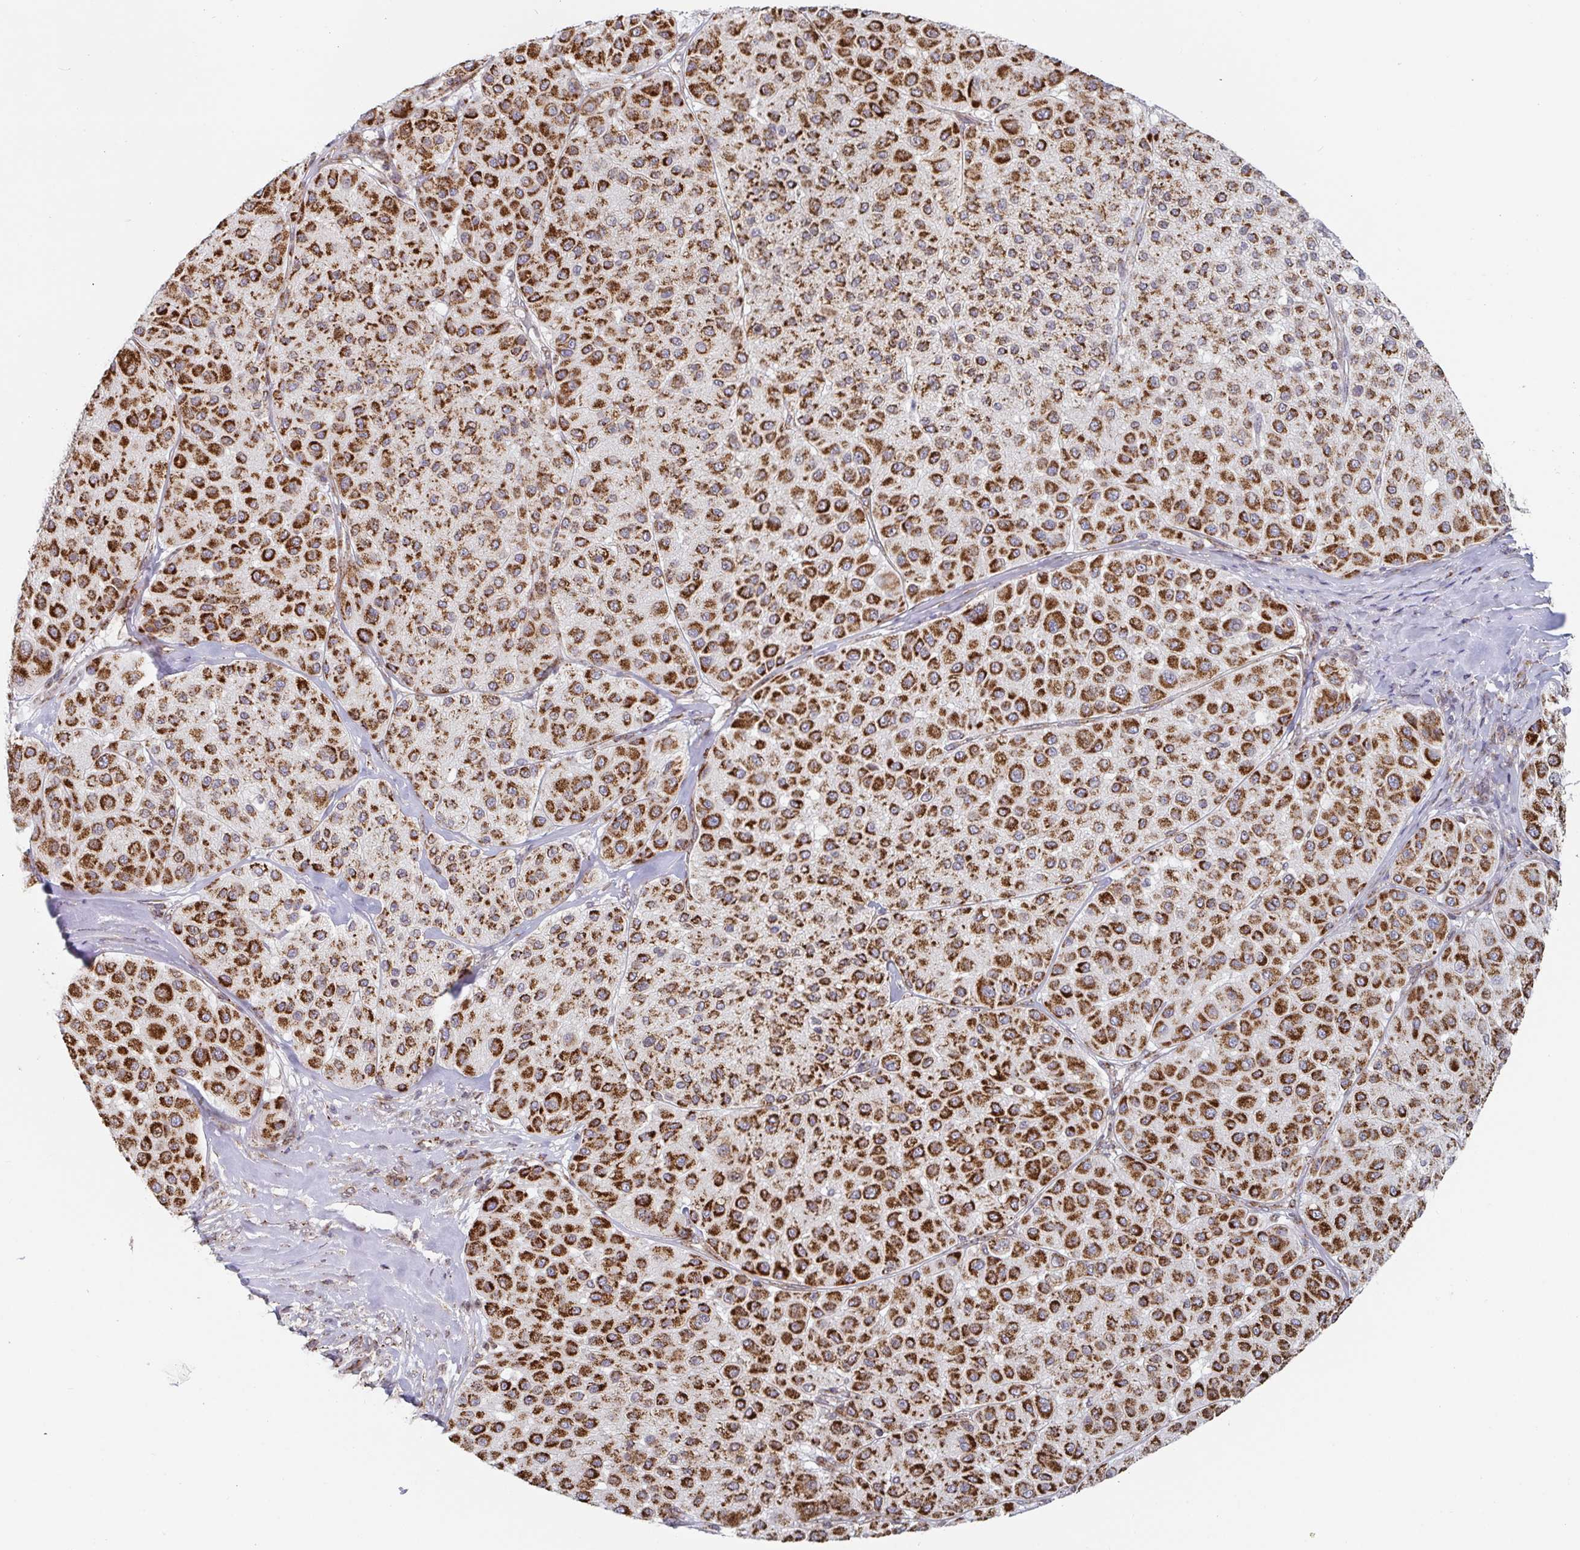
{"staining": {"intensity": "strong", "quantity": ">75%", "location": "cytoplasmic/membranous"}, "tissue": "melanoma", "cell_type": "Tumor cells", "image_type": "cancer", "snomed": [{"axis": "morphology", "description": "Malignant melanoma, Metastatic site"}, {"axis": "topography", "description": "Smooth muscle"}], "caption": "The immunohistochemical stain labels strong cytoplasmic/membranous staining in tumor cells of melanoma tissue.", "gene": "STARD8", "patient": {"sex": "male", "age": 41}}